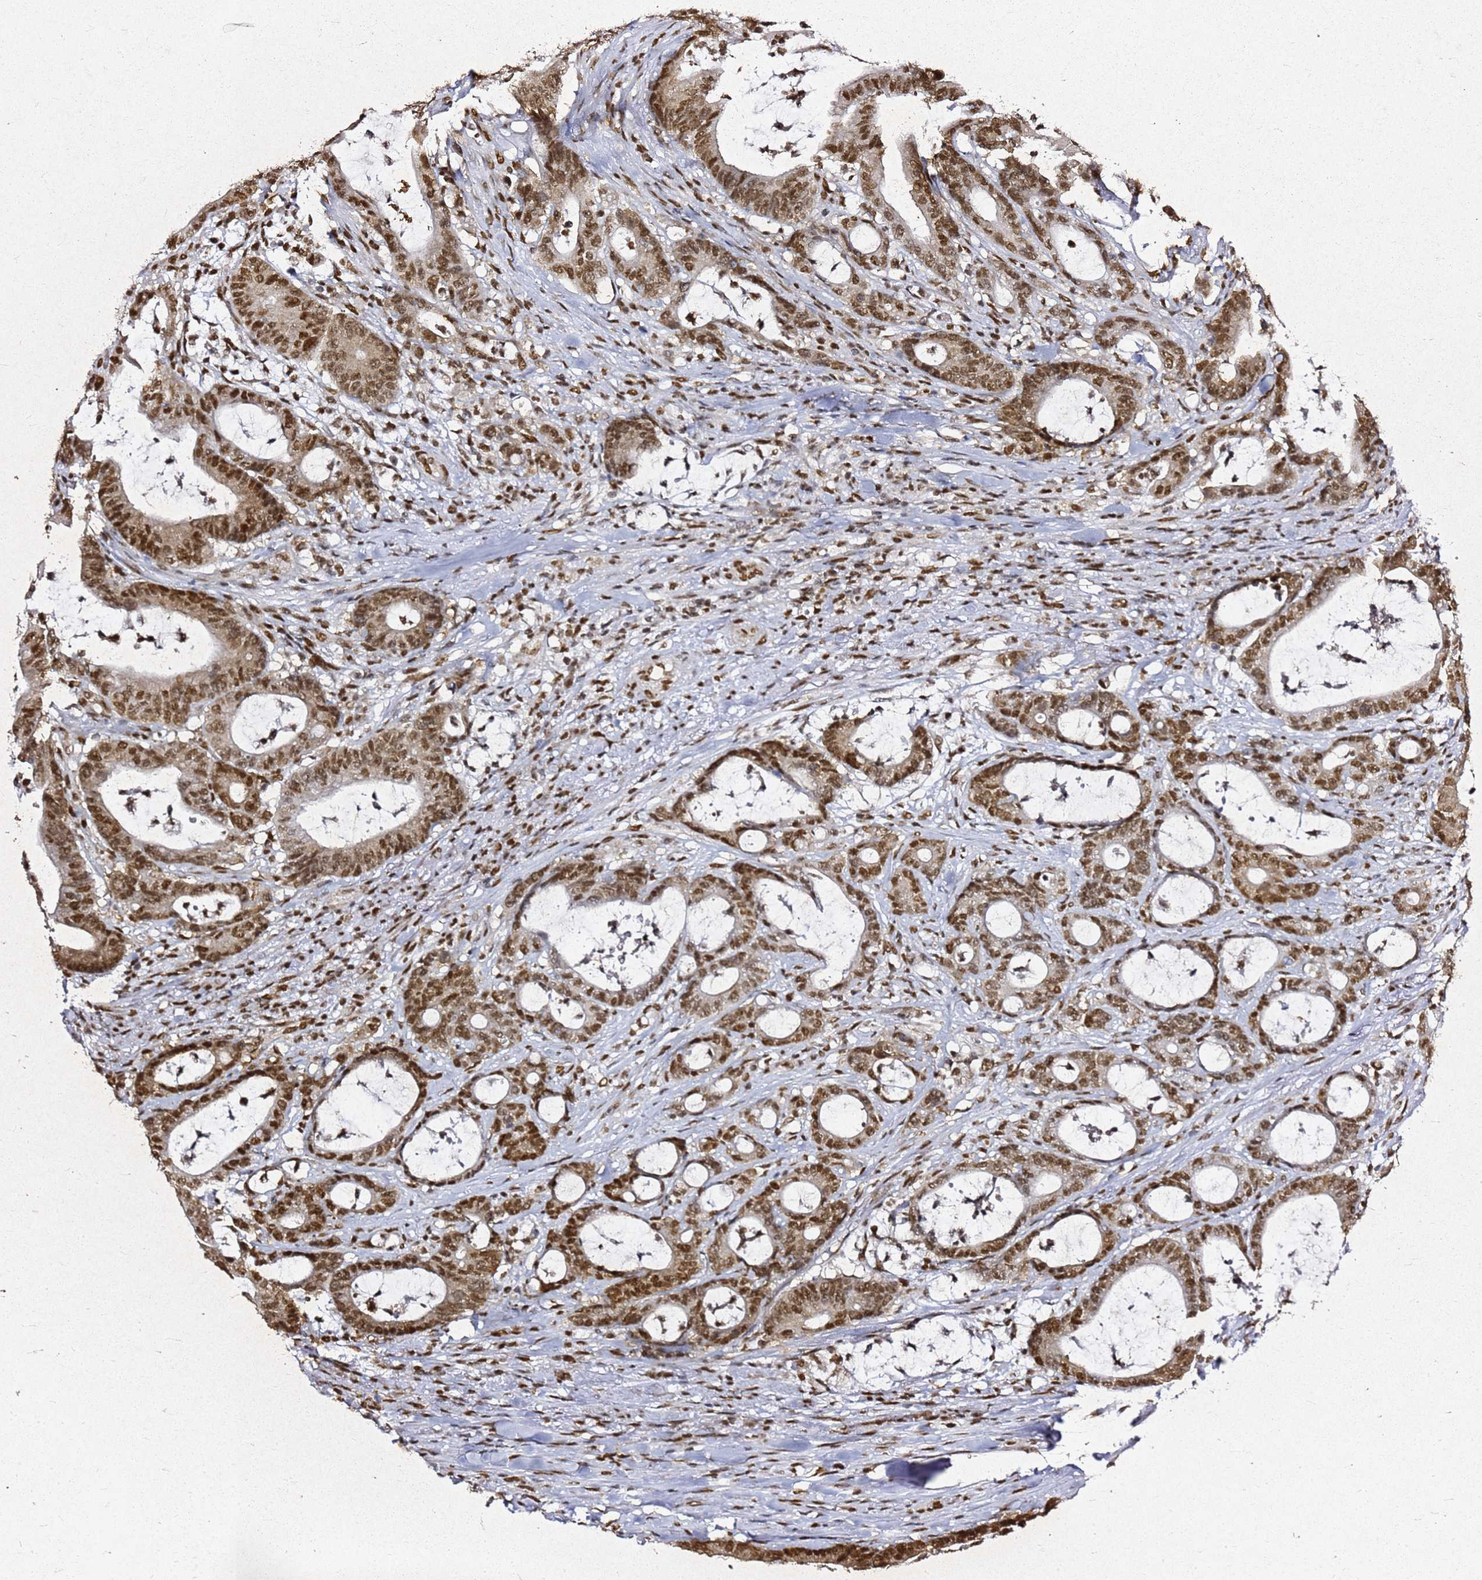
{"staining": {"intensity": "moderate", "quantity": ">75%", "location": "nuclear"}, "tissue": "colorectal cancer", "cell_type": "Tumor cells", "image_type": "cancer", "snomed": [{"axis": "morphology", "description": "Adenocarcinoma, NOS"}, {"axis": "topography", "description": "Colon"}], "caption": "Immunohistochemistry (IHC) staining of colorectal cancer (adenocarcinoma), which displays medium levels of moderate nuclear expression in about >75% of tumor cells indicating moderate nuclear protein positivity. The staining was performed using DAB (3,3'-diaminobenzidine) (brown) for protein detection and nuclei were counterstained in hematoxylin (blue).", "gene": "APEX1", "patient": {"sex": "female", "age": 84}}